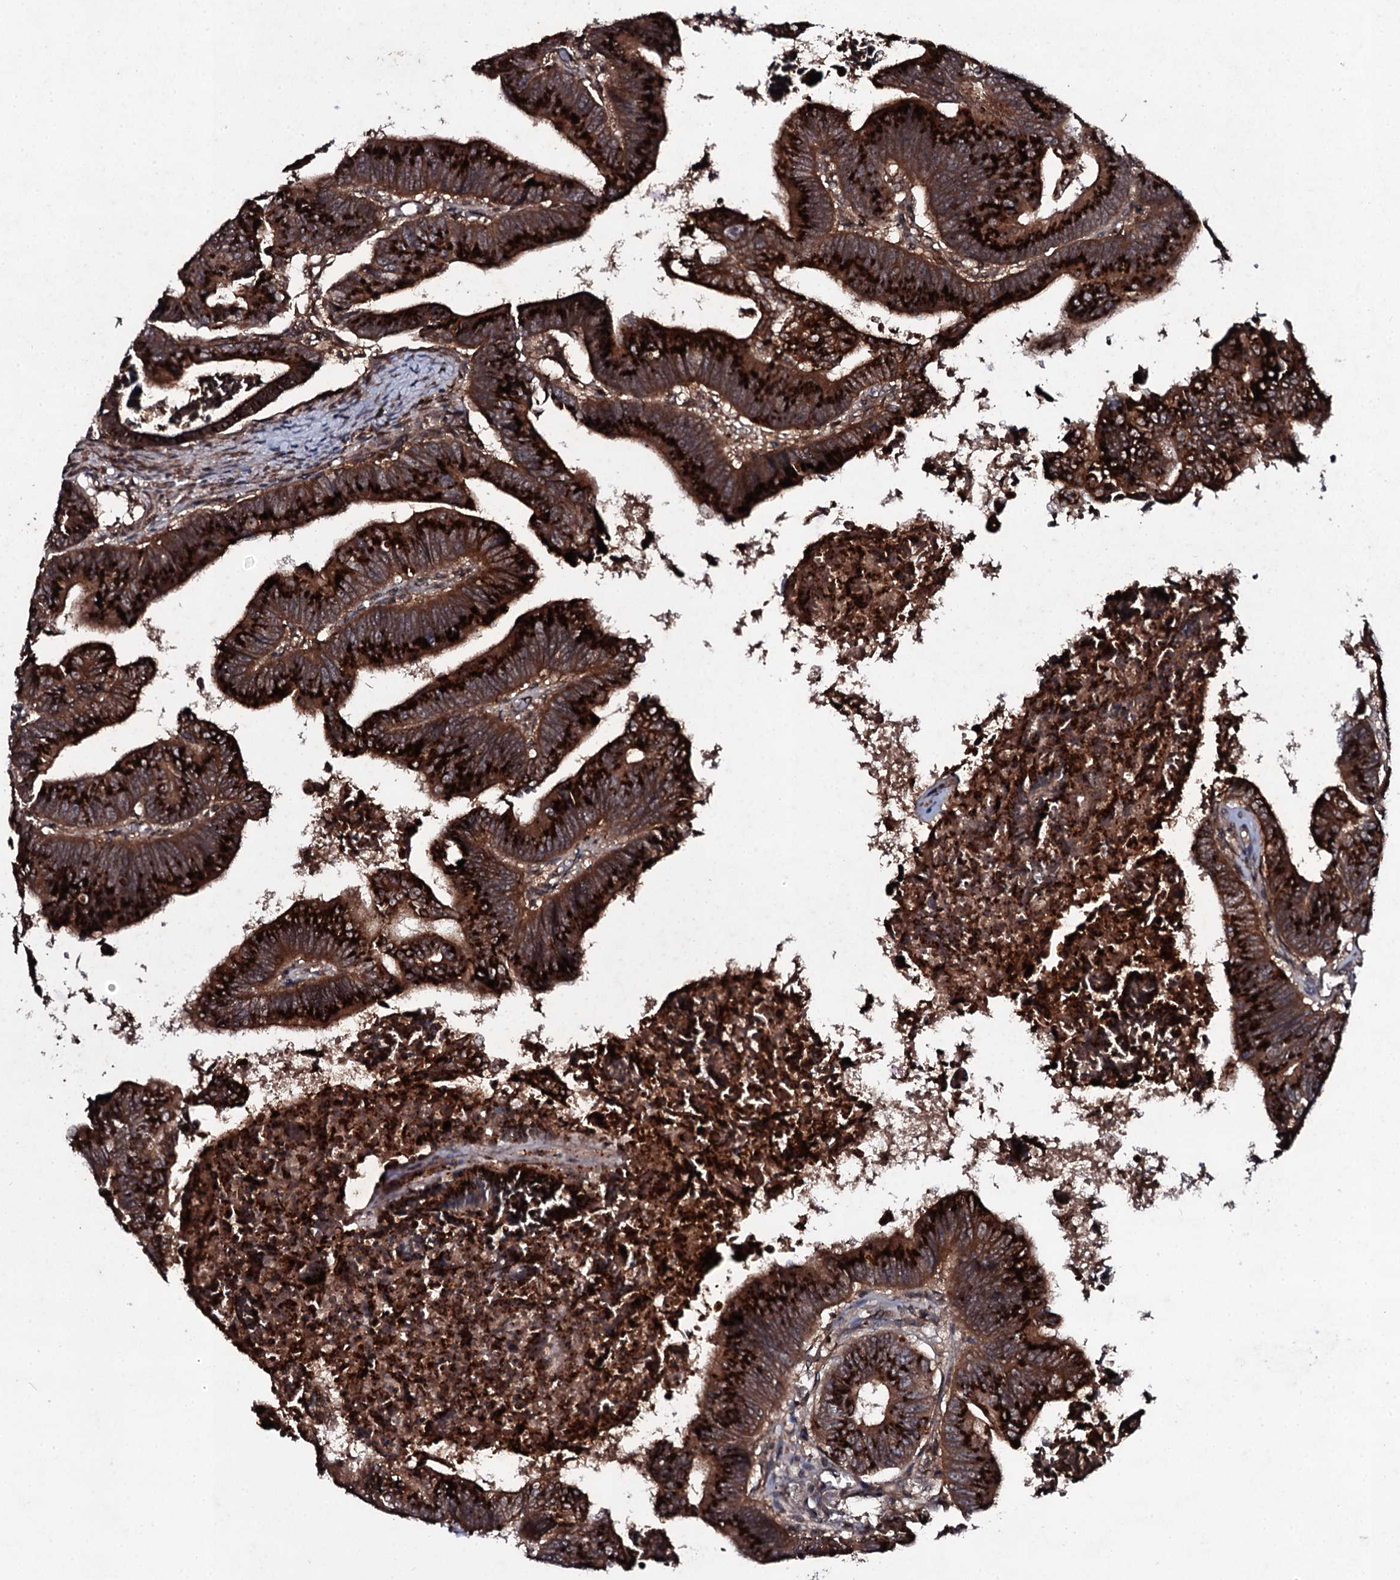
{"staining": {"intensity": "strong", "quantity": ">75%", "location": "cytoplasmic/membranous"}, "tissue": "colorectal cancer", "cell_type": "Tumor cells", "image_type": "cancer", "snomed": [{"axis": "morphology", "description": "Adenocarcinoma, NOS"}, {"axis": "topography", "description": "Rectum"}], "caption": "Colorectal cancer was stained to show a protein in brown. There is high levels of strong cytoplasmic/membranous expression in about >75% of tumor cells.", "gene": "SNAP23", "patient": {"sex": "female", "age": 65}}